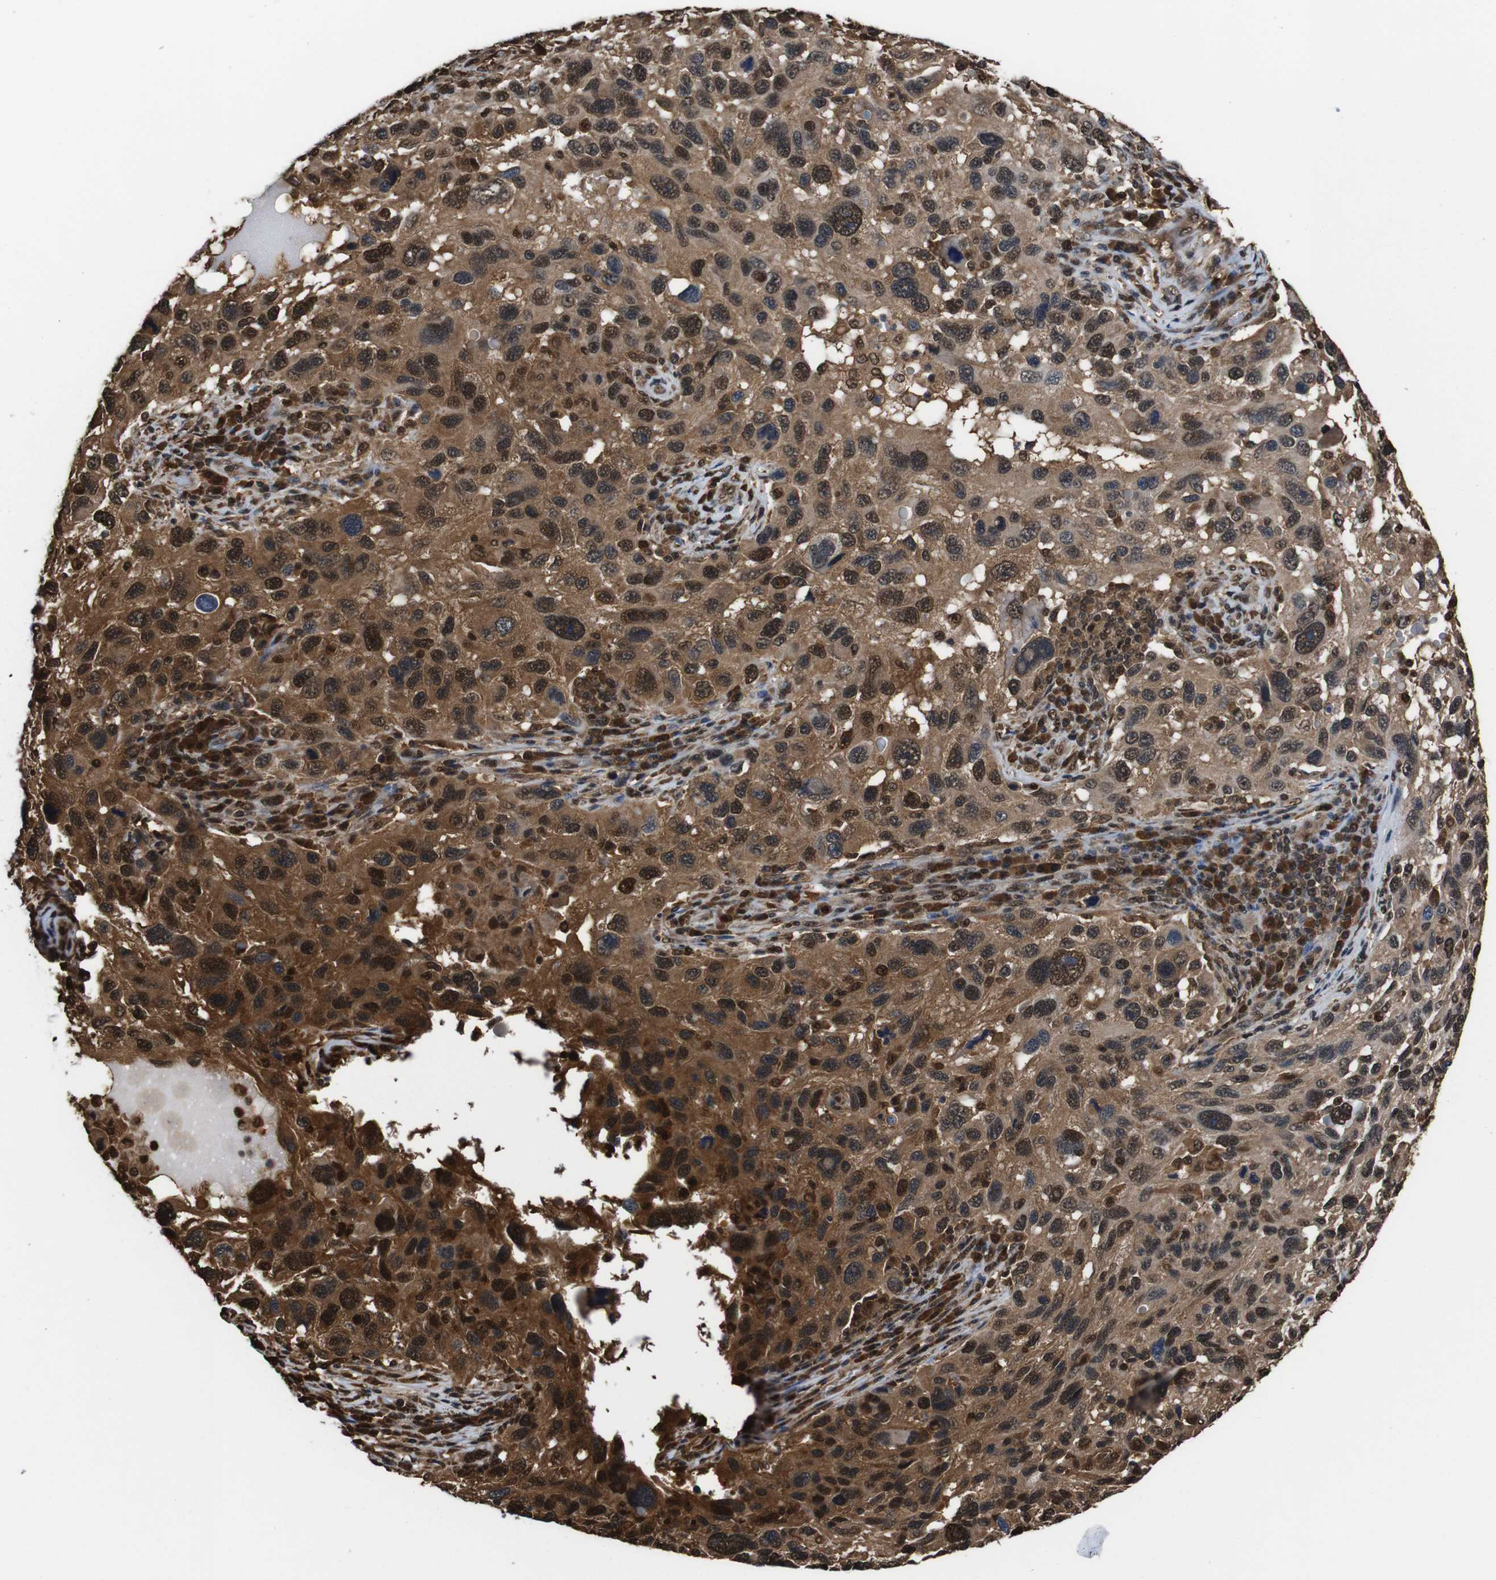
{"staining": {"intensity": "moderate", "quantity": ">75%", "location": "cytoplasmic/membranous,nuclear"}, "tissue": "melanoma", "cell_type": "Tumor cells", "image_type": "cancer", "snomed": [{"axis": "morphology", "description": "Malignant melanoma, NOS"}, {"axis": "topography", "description": "Skin"}], "caption": "Tumor cells show moderate cytoplasmic/membranous and nuclear staining in about >75% of cells in malignant melanoma. Using DAB (3,3'-diaminobenzidine) (brown) and hematoxylin (blue) stains, captured at high magnification using brightfield microscopy.", "gene": "VCP", "patient": {"sex": "male", "age": 53}}